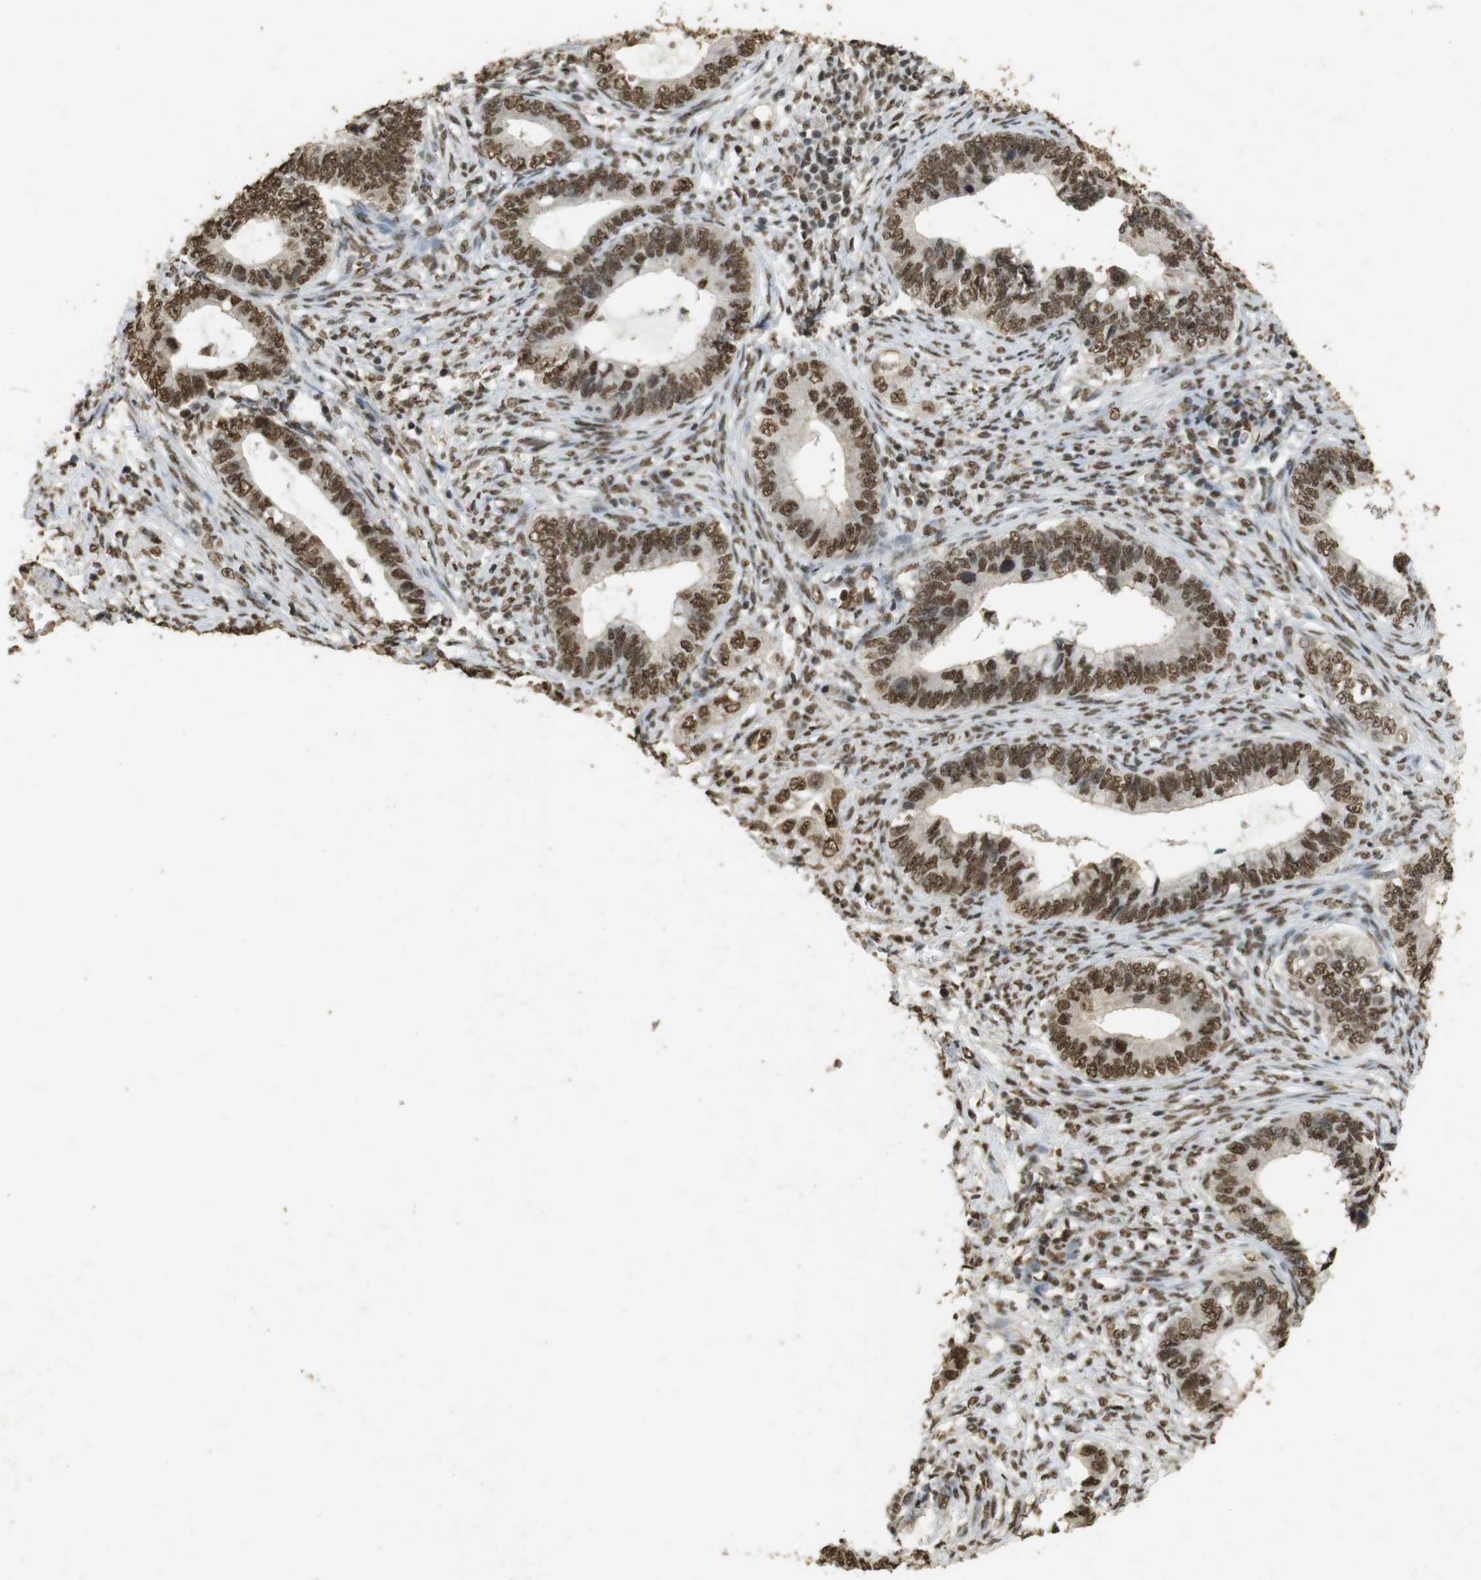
{"staining": {"intensity": "strong", "quantity": ">75%", "location": "cytoplasmic/membranous,nuclear"}, "tissue": "cervical cancer", "cell_type": "Tumor cells", "image_type": "cancer", "snomed": [{"axis": "morphology", "description": "Adenocarcinoma, NOS"}, {"axis": "topography", "description": "Cervix"}], "caption": "Immunohistochemical staining of cervical cancer reveals high levels of strong cytoplasmic/membranous and nuclear positivity in approximately >75% of tumor cells.", "gene": "GATA4", "patient": {"sex": "female", "age": 44}}